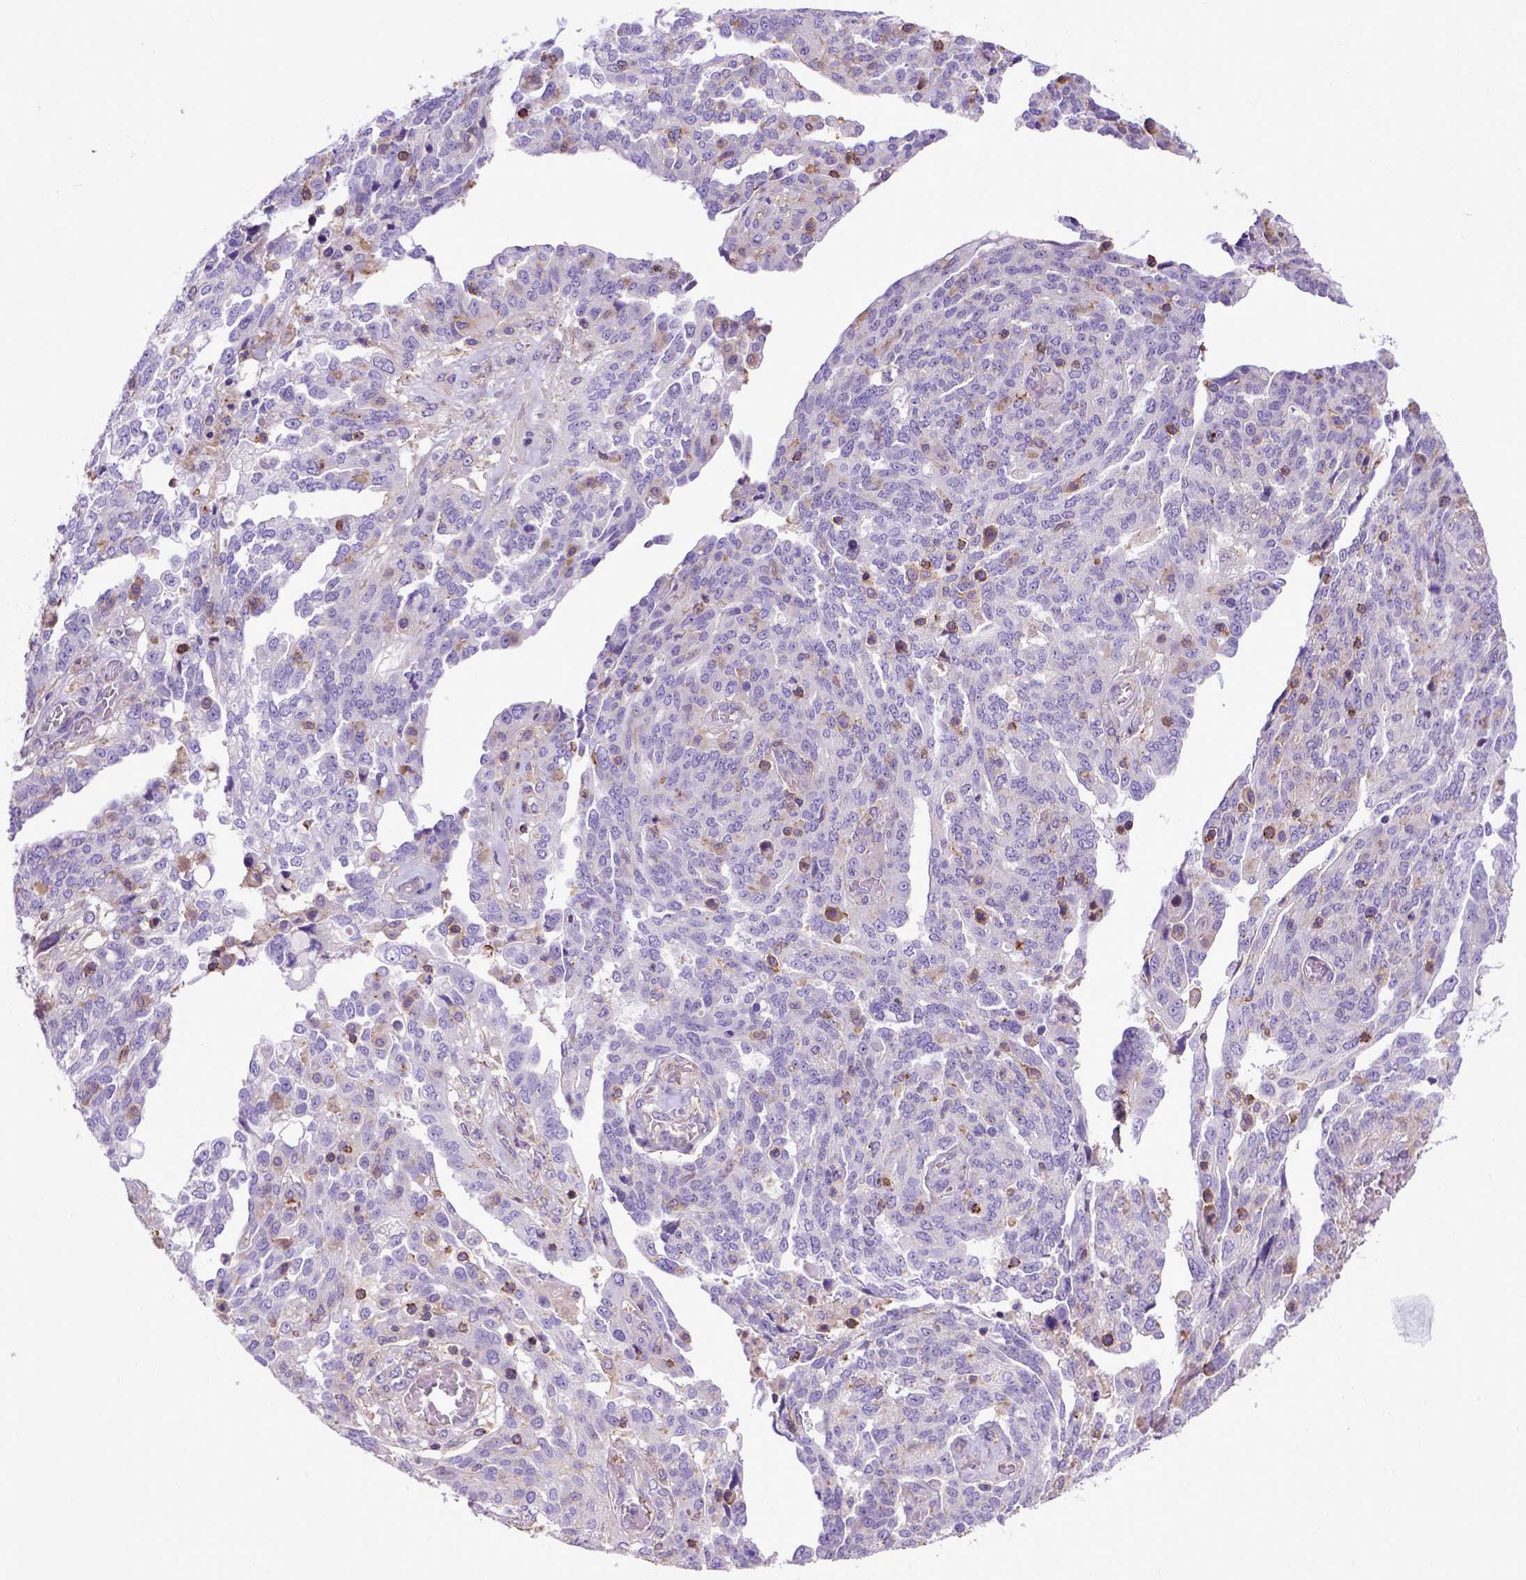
{"staining": {"intensity": "negative", "quantity": "none", "location": "none"}, "tissue": "ovarian cancer", "cell_type": "Tumor cells", "image_type": "cancer", "snomed": [{"axis": "morphology", "description": "Cystadenocarcinoma, serous, NOS"}, {"axis": "topography", "description": "Ovary"}], "caption": "Ovarian cancer (serous cystadenocarcinoma) was stained to show a protein in brown. There is no significant positivity in tumor cells.", "gene": "ASAH2", "patient": {"sex": "female", "age": 67}}